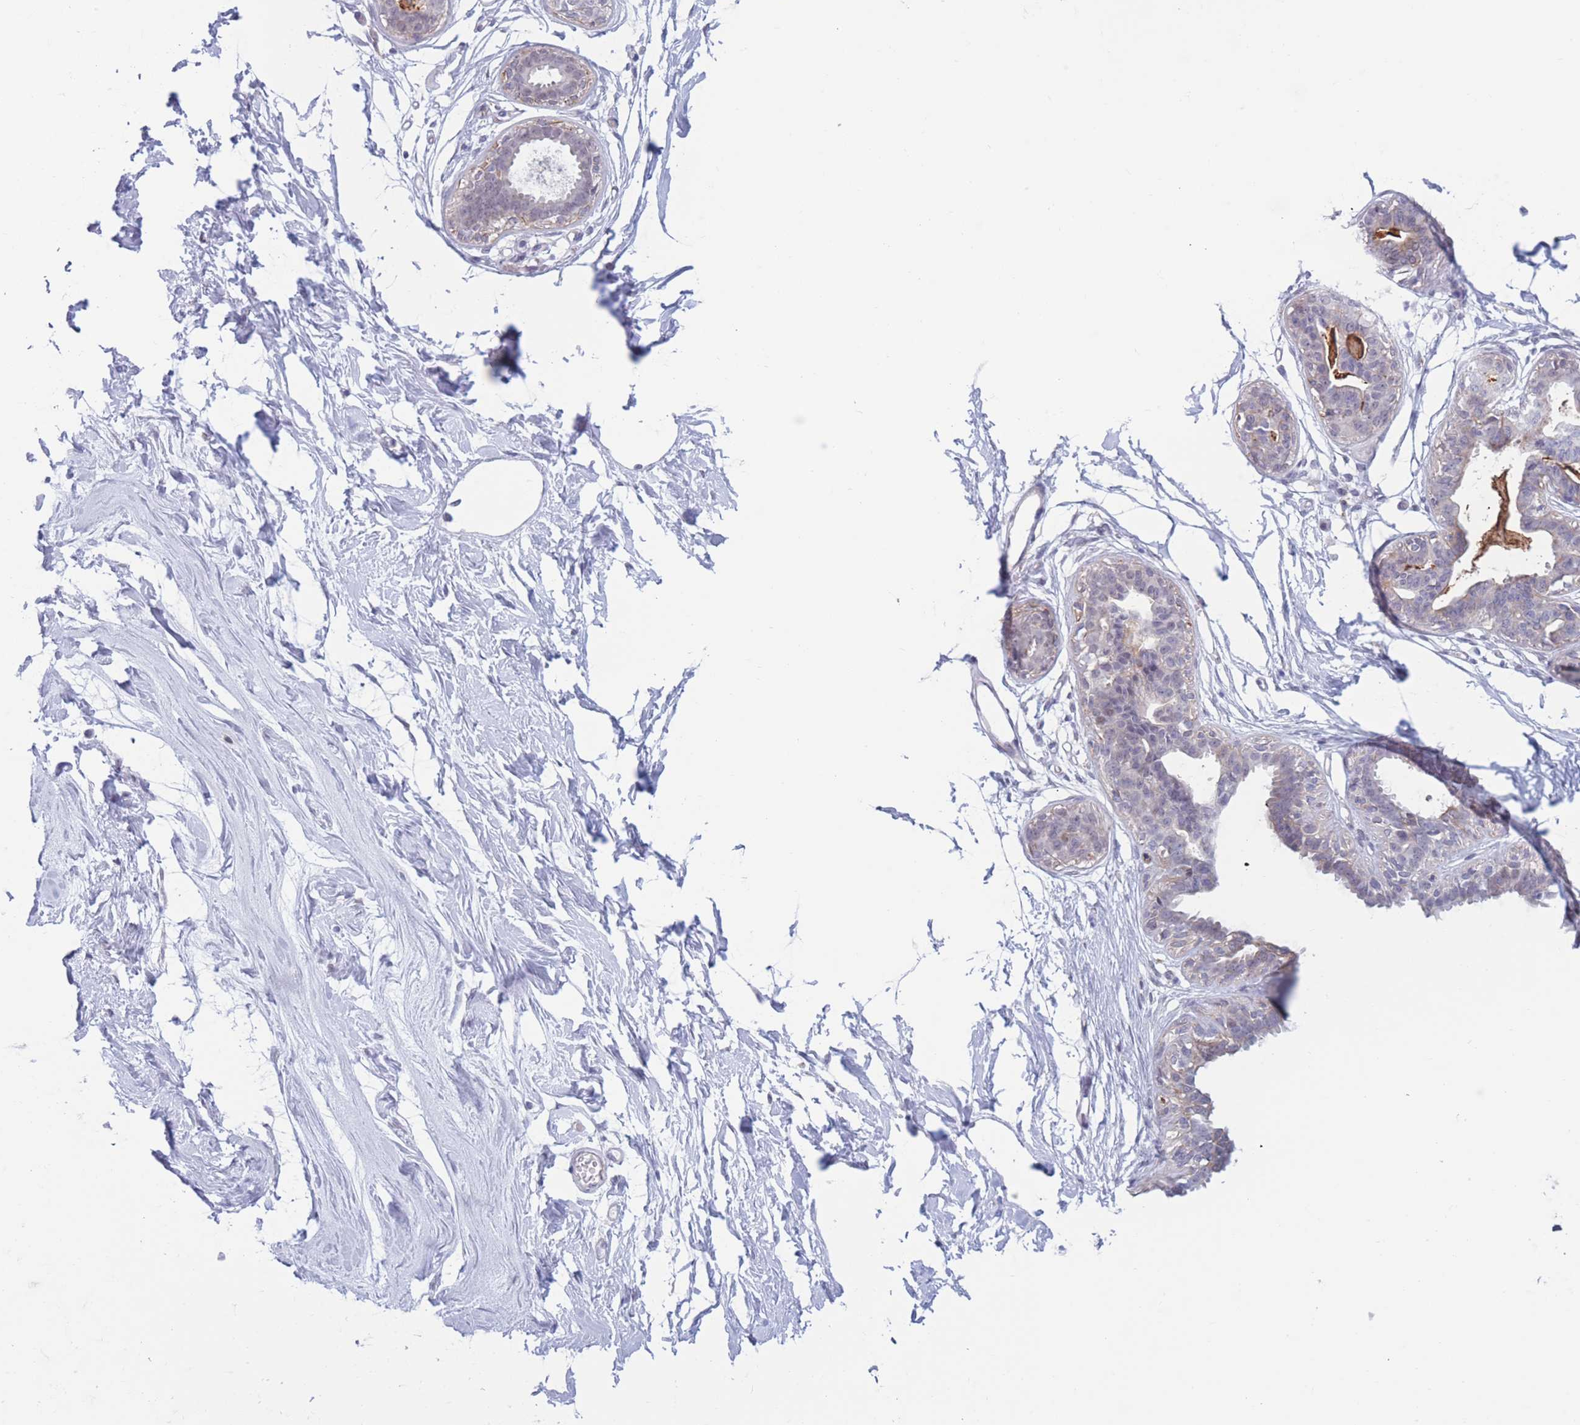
{"staining": {"intensity": "negative", "quantity": "none", "location": "none"}, "tissue": "breast", "cell_type": "Glandular cells", "image_type": "normal", "snomed": [{"axis": "morphology", "description": "Normal tissue, NOS"}, {"axis": "topography", "description": "Breast"}], "caption": "Breast was stained to show a protein in brown. There is no significant positivity in glandular cells. (Brightfield microscopy of DAB immunohistochemistry at high magnification).", "gene": "PODXL", "patient": {"sex": "female", "age": 45}}